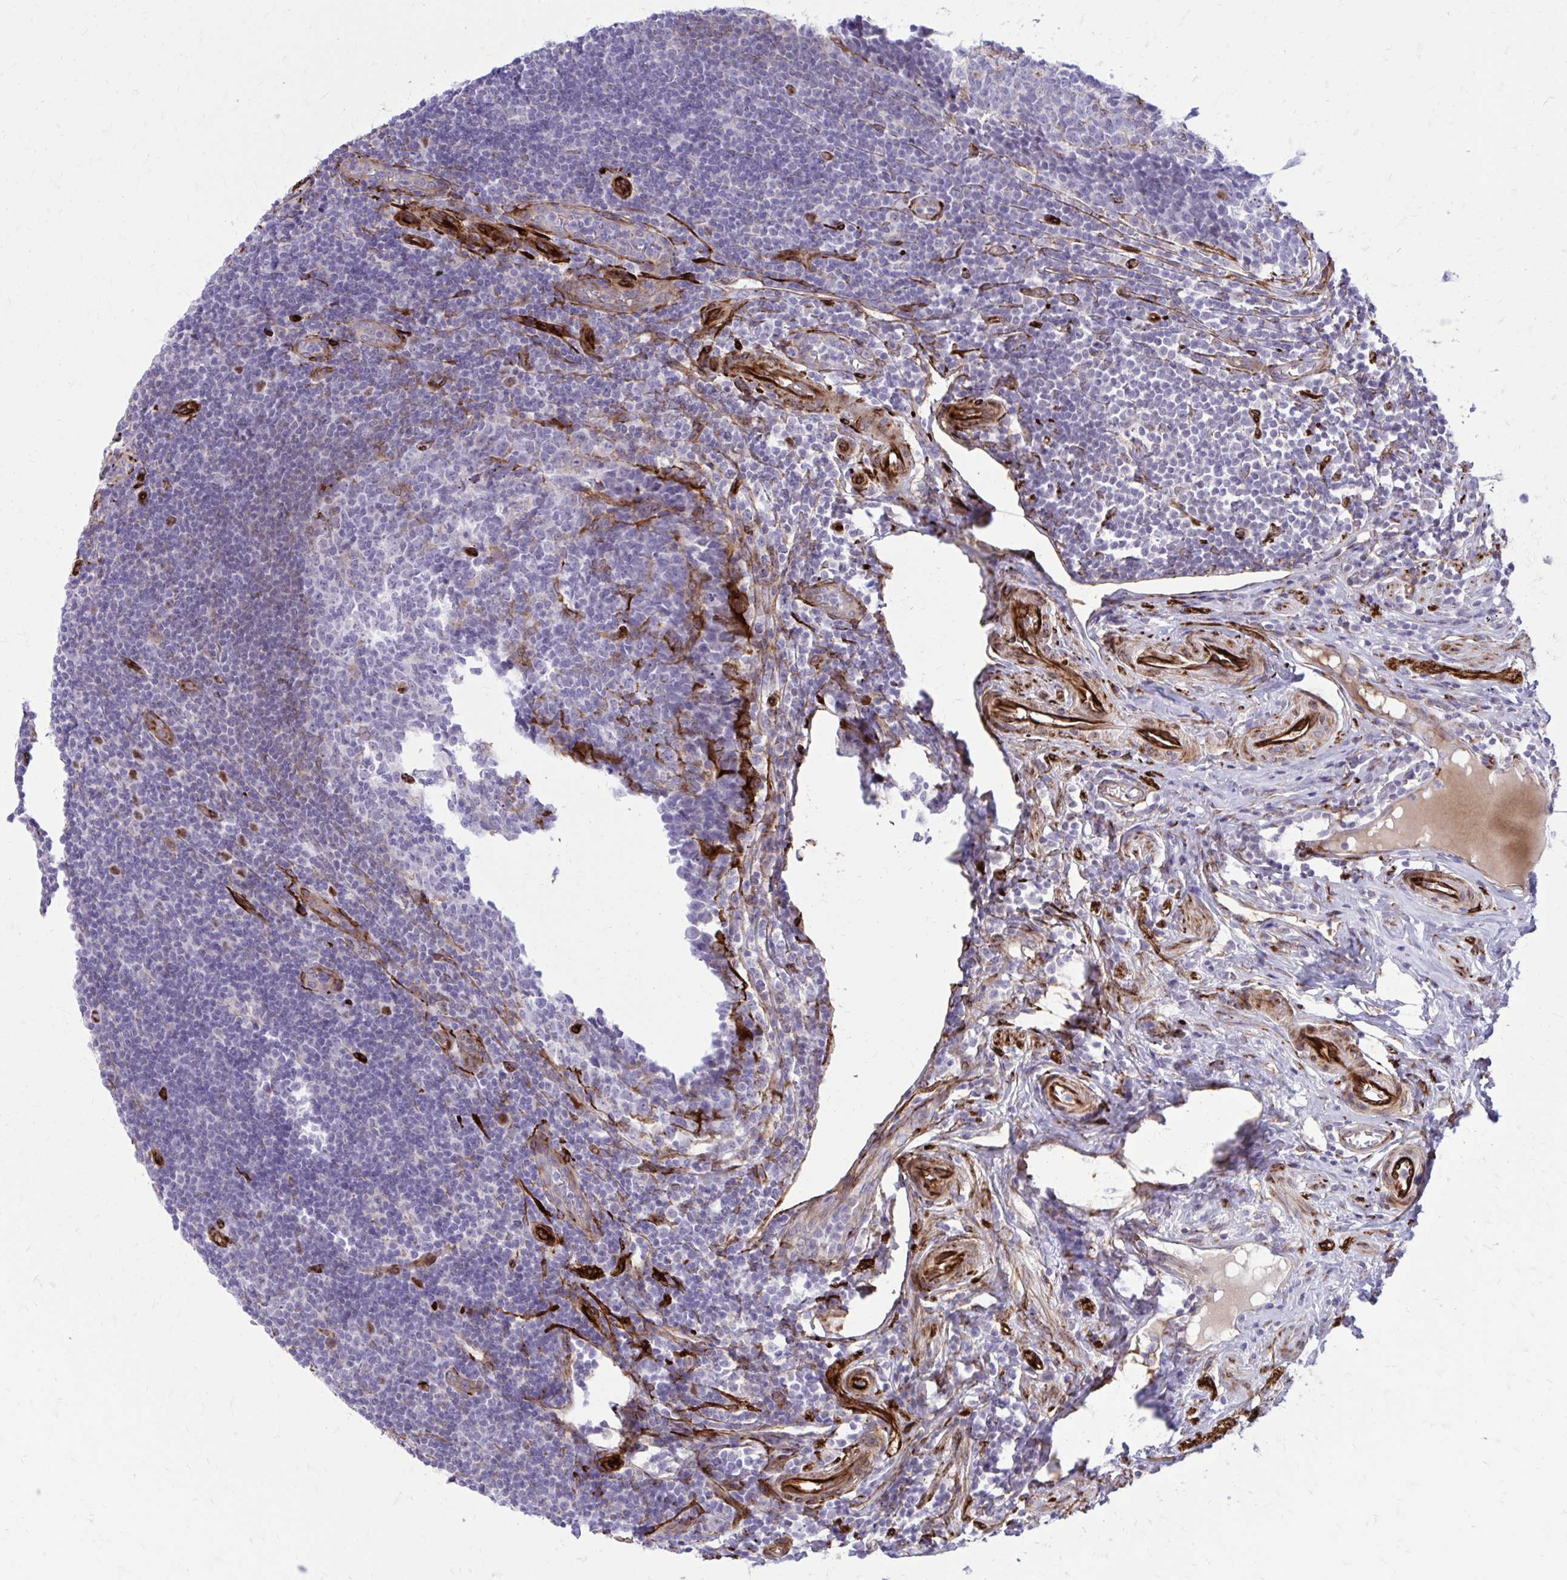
{"staining": {"intensity": "weak", "quantity": "25%-75%", "location": "cytoplasmic/membranous"}, "tissue": "appendix", "cell_type": "Glandular cells", "image_type": "normal", "snomed": [{"axis": "morphology", "description": "Normal tissue, NOS"}, {"axis": "topography", "description": "Appendix"}], "caption": "Protein staining of benign appendix reveals weak cytoplasmic/membranous staining in approximately 25%-75% of glandular cells.", "gene": "BEND5", "patient": {"sex": "male", "age": 18}}